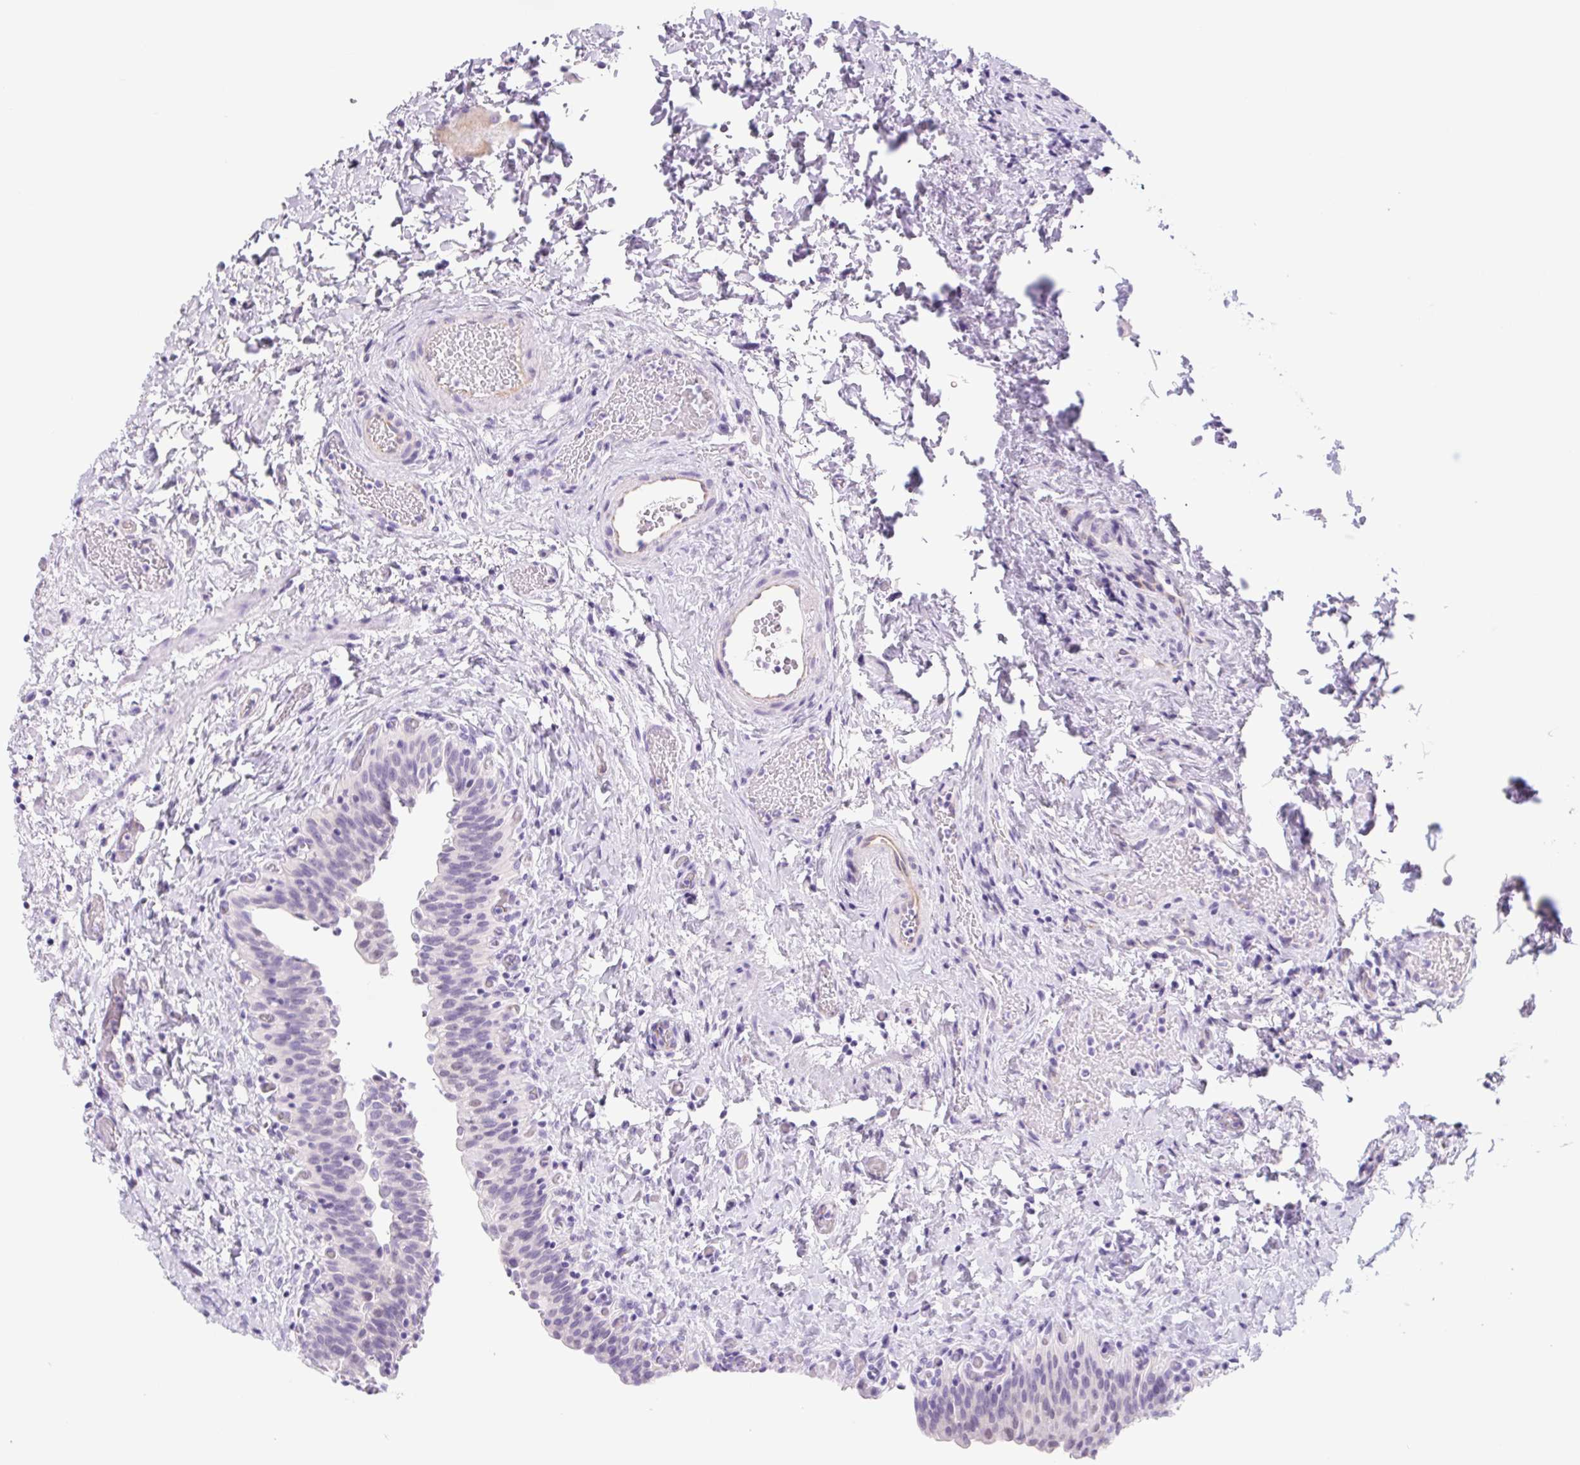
{"staining": {"intensity": "negative", "quantity": "none", "location": "none"}, "tissue": "urinary bladder", "cell_type": "Urothelial cells", "image_type": "normal", "snomed": [{"axis": "morphology", "description": "Normal tissue, NOS"}, {"axis": "topography", "description": "Urinary bladder"}], "caption": "This photomicrograph is of benign urinary bladder stained with IHC to label a protein in brown with the nuclei are counter-stained blue. There is no expression in urothelial cells.", "gene": "CYP21A2", "patient": {"sex": "male", "age": 56}}